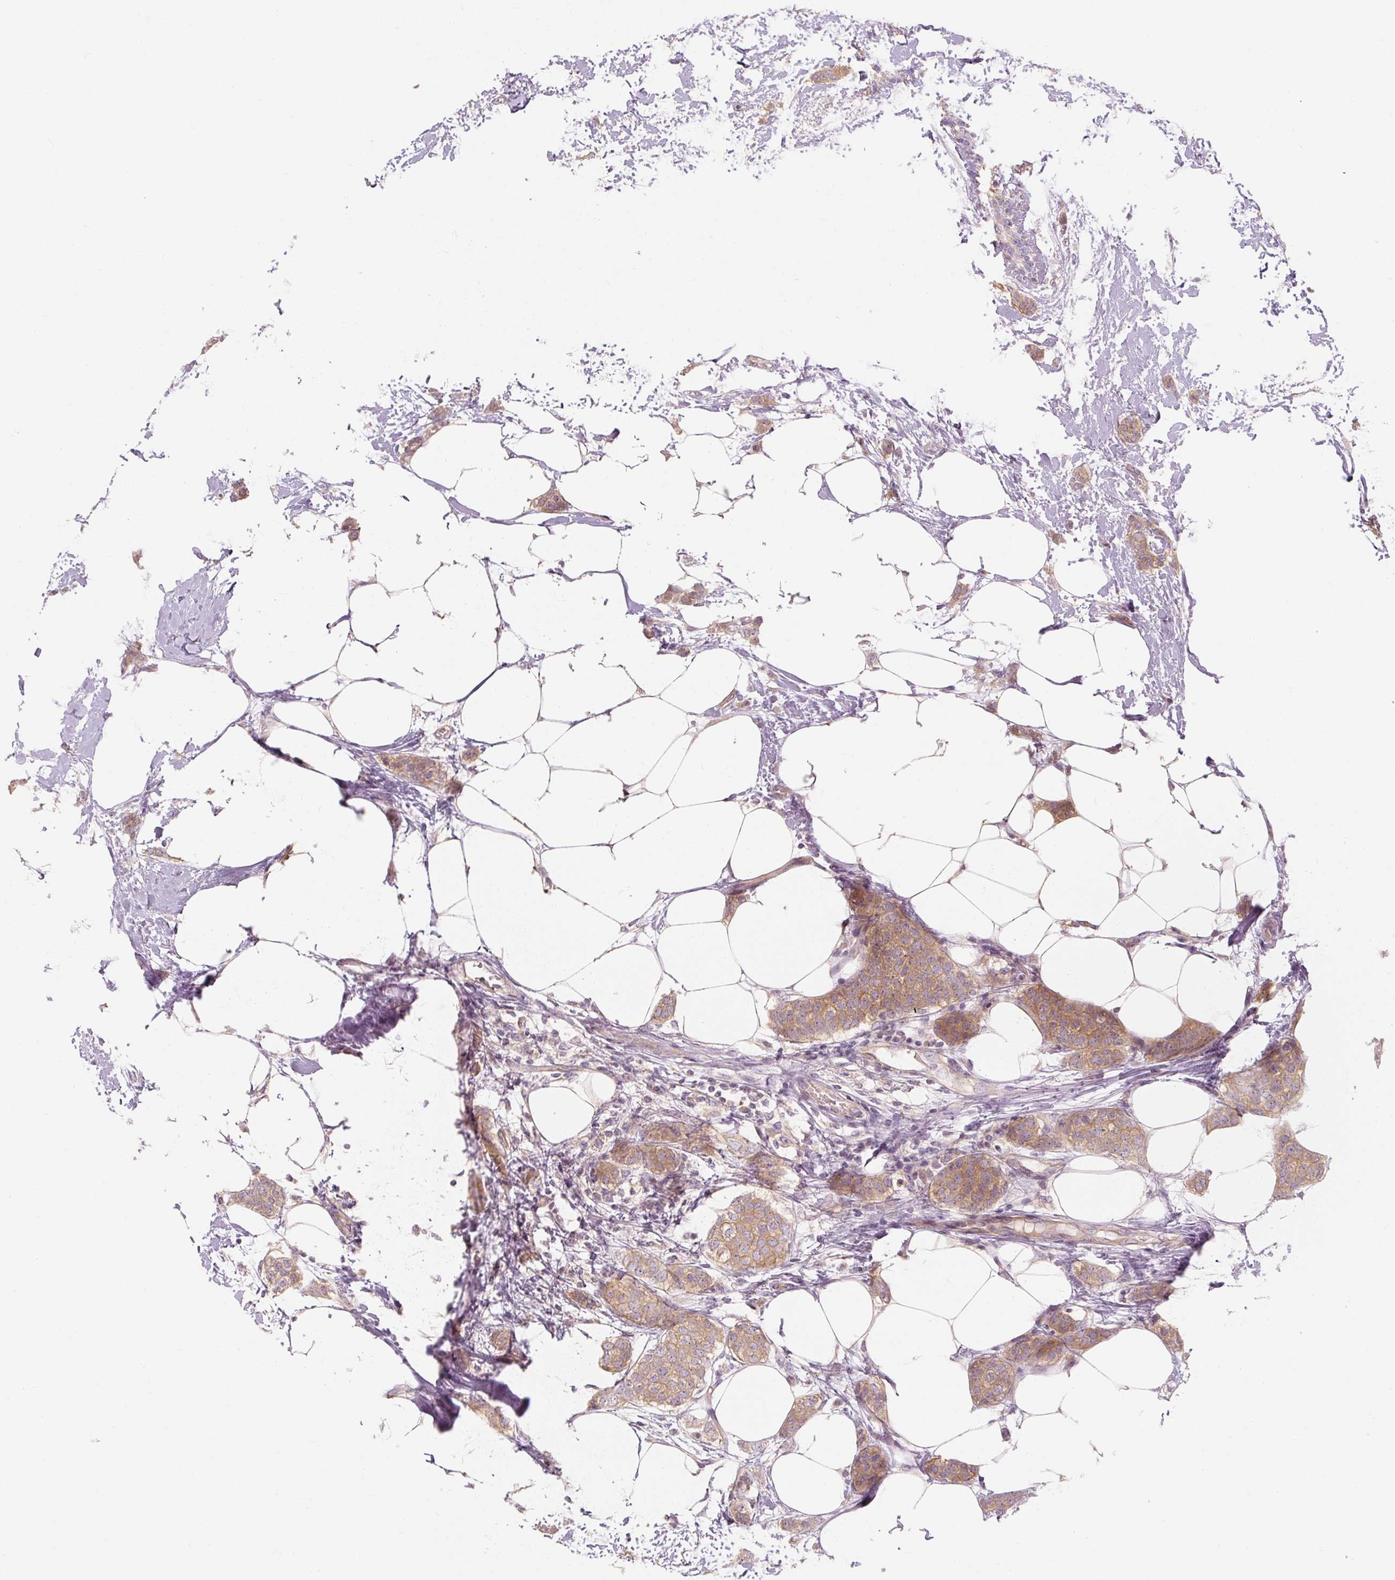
{"staining": {"intensity": "moderate", "quantity": ">75%", "location": "cytoplasmic/membranous"}, "tissue": "breast cancer", "cell_type": "Tumor cells", "image_type": "cancer", "snomed": [{"axis": "morphology", "description": "Duct carcinoma"}, {"axis": "topography", "description": "Breast"}], "caption": "Breast cancer was stained to show a protein in brown. There is medium levels of moderate cytoplasmic/membranous expression in approximately >75% of tumor cells. The protein of interest is stained brown, and the nuclei are stained in blue (DAB IHC with brightfield microscopy, high magnification).", "gene": "RB1CC1", "patient": {"sex": "female", "age": 72}}